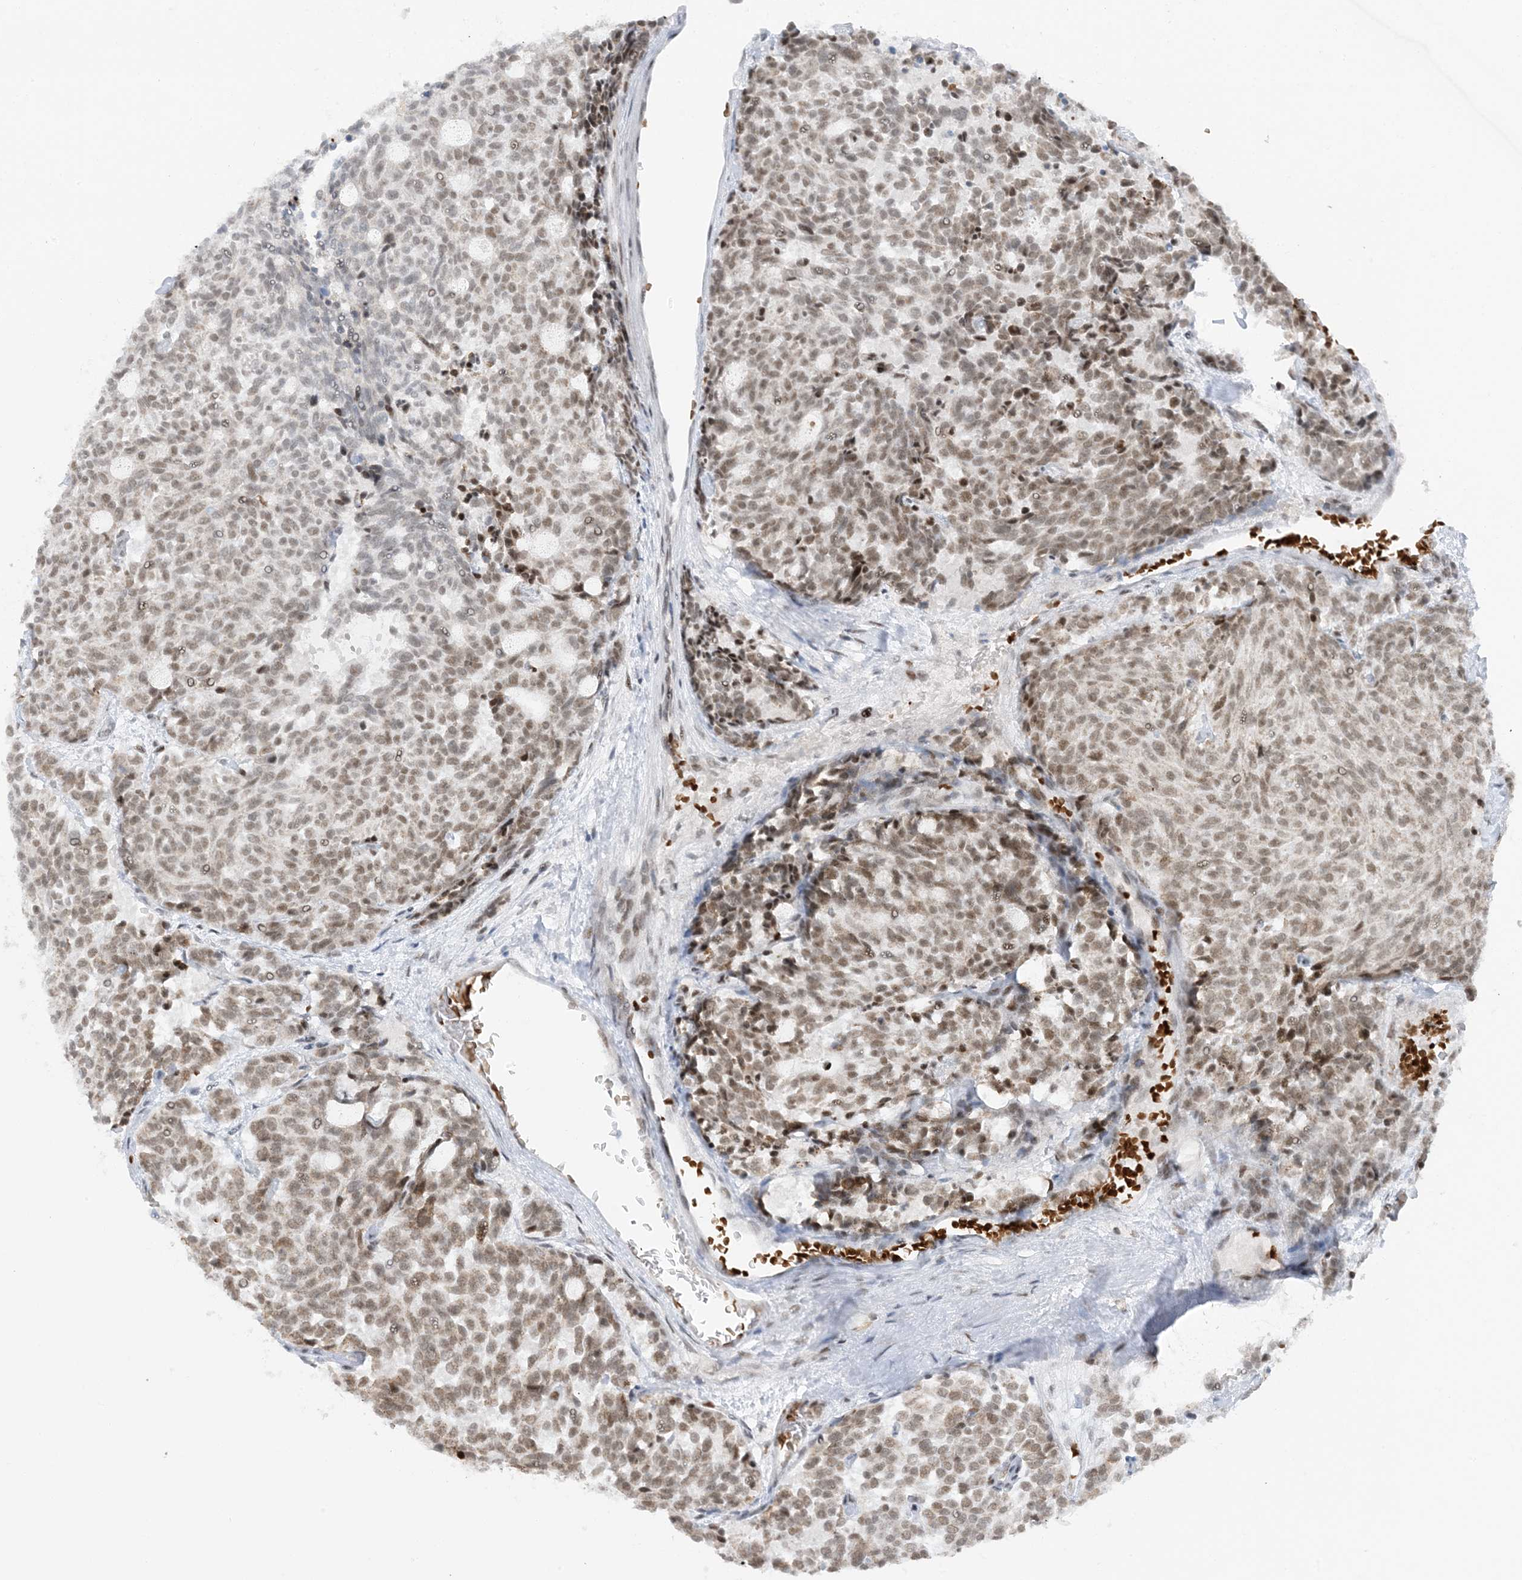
{"staining": {"intensity": "moderate", "quantity": ">75%", "location": "nuclear"}, "tissue": "carcinoid", "cell_type": "Tumor cells", "image_type": "cancer", "snomed": [{"axis": "morphology", "description": "Carcinoid, malignant, NOS"}, {"axis": "topography", "description": "Pancreas"}], "caption": "Carcinoid stained with a brown dye demonstrates moderate nuclear positive positivity in approximately >75% of tumor cells.", "gene": "ECT2L", "patient": {"sex": "female", "age": 54}}